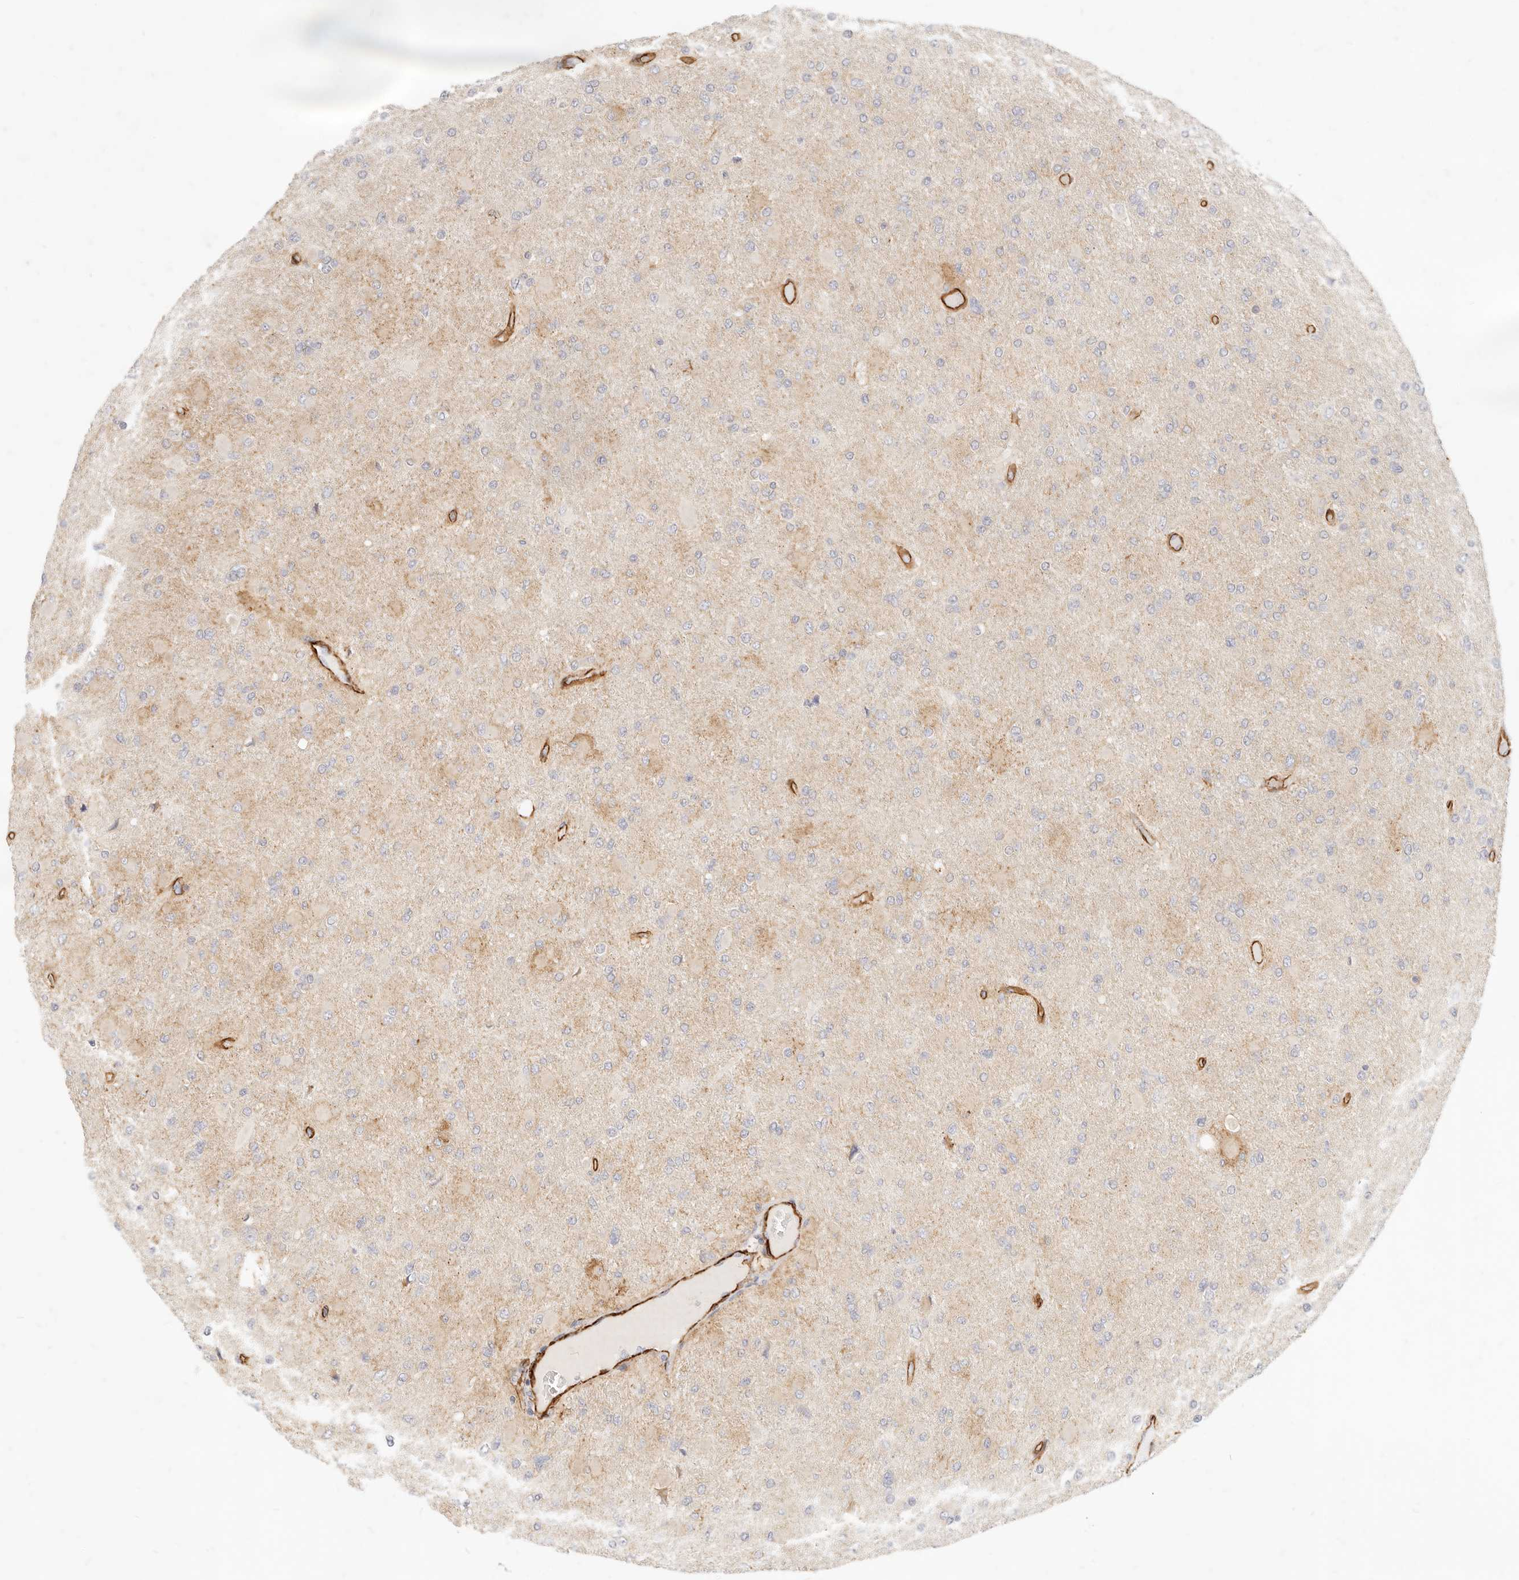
{"staining": {"intensity": "weak", "quantity": "<25%", "location": "cytoplasmic/membranous"}, "tissue": "glioma", "cell_type": "Tumor cells", "image_type": "cancer", "snomed": [{"axis": "morphology", "description": "Glioma, malignant, High grade"}, {"axis": "topography", "description": "Cerebral cortex"}], "caption": "This is an immunohistochemistry micrograph of human glioma. There is no expression in tumor cells.", "gene": "TMTC2", "patient": {"sex": "female", "age": 36}}